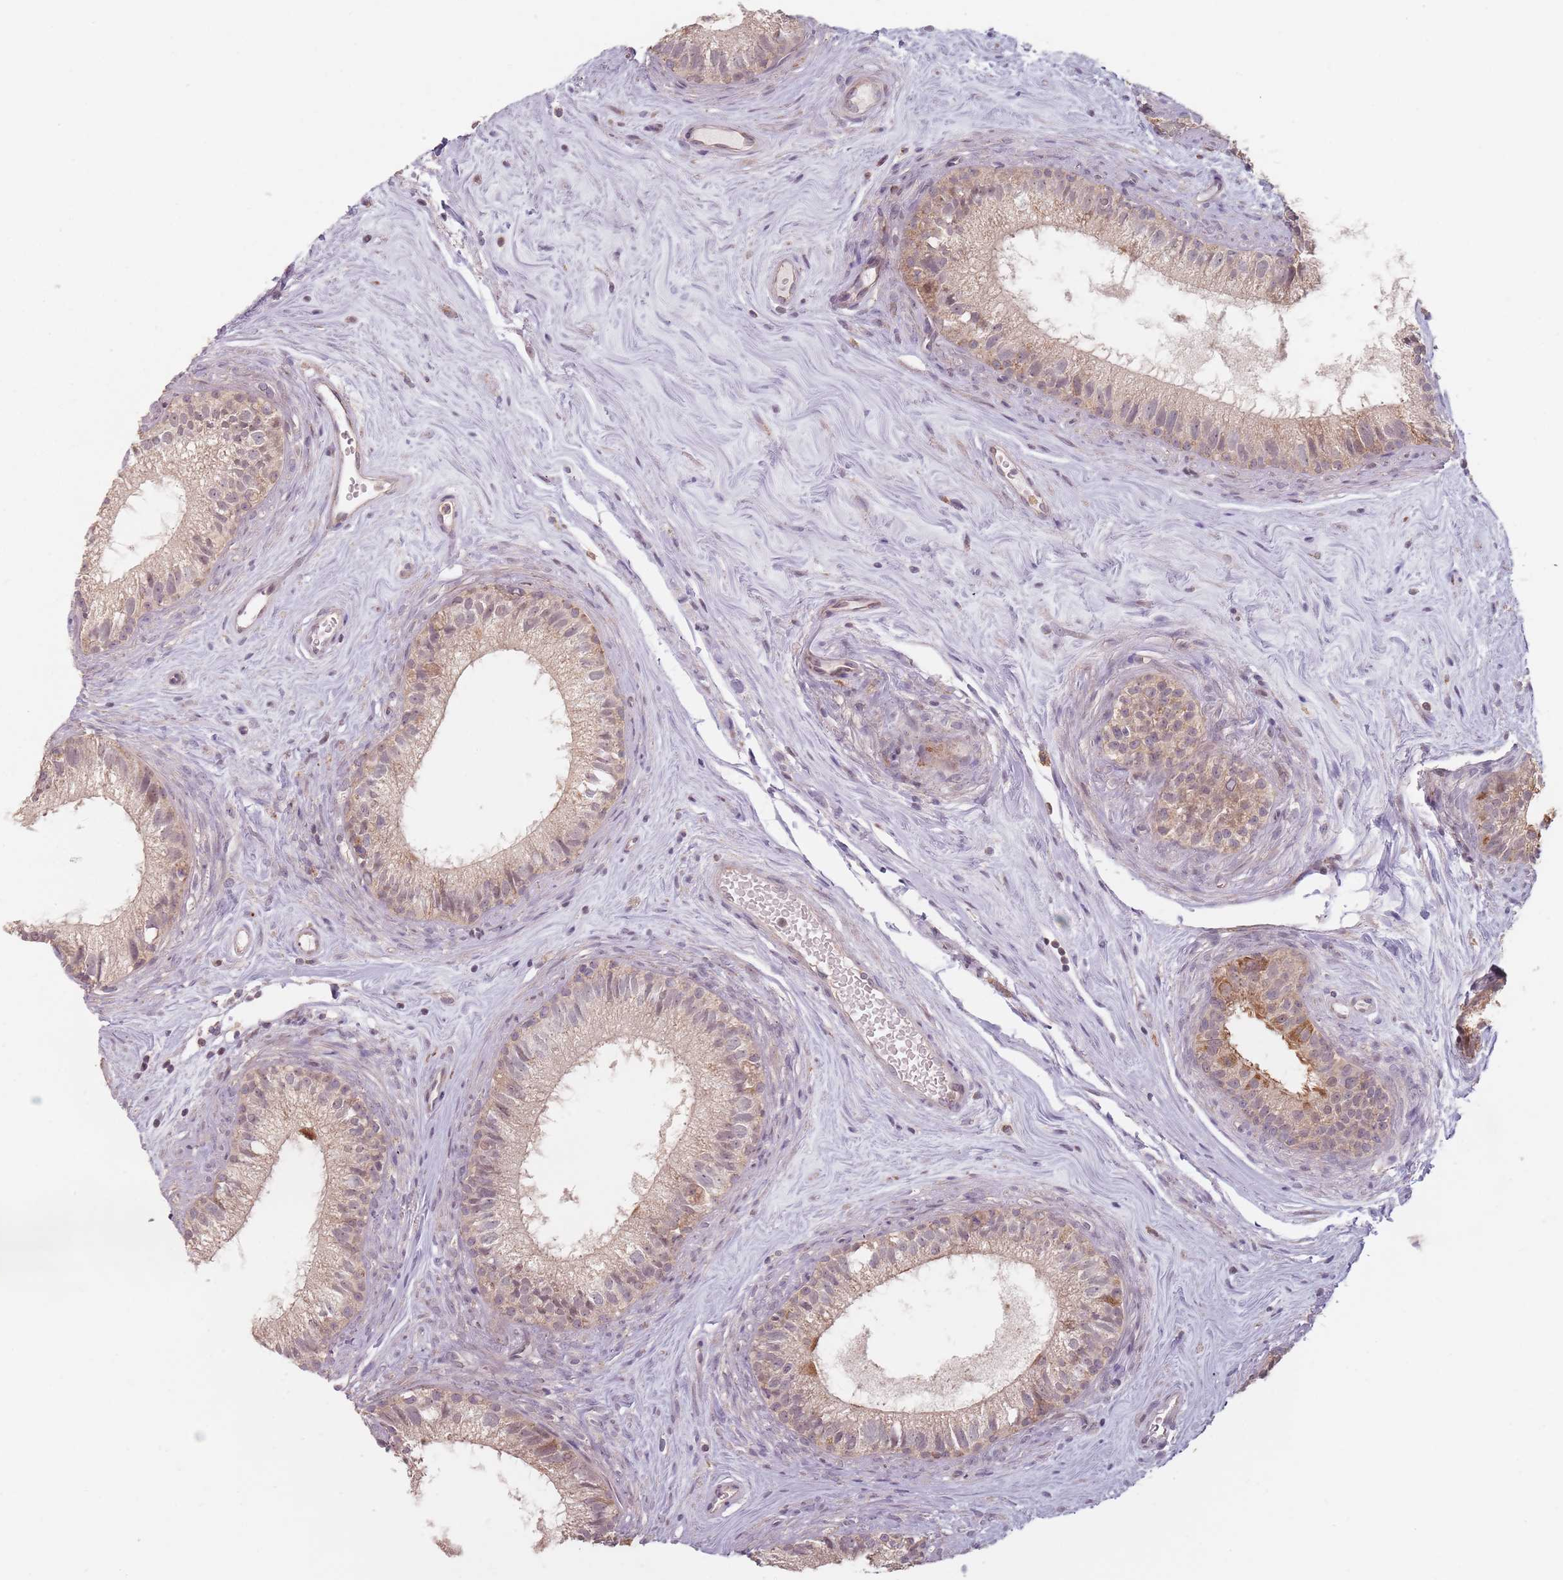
{"staining": {"intensity": "moderate", "quantity": "25%-75%", "location": "cytoplasmic/membranous"}, "tissue": "epididymis", "cell_type": "Glandular cells", "image_type": "normal", "snomed": [{"axis": "morphology", "description": "Normal tissue, NOS"}, {"axis": "topography", "description": "Epididymis"}], "caption": "Moderate cytoplasmic/membranous staining for a protein is present in approximately 25%-75% of glandular cells of normal epididymis using immunohistochemistry (IHC).", "gene": "VPS52", "patient": {"sex": "male", "age": 71}}